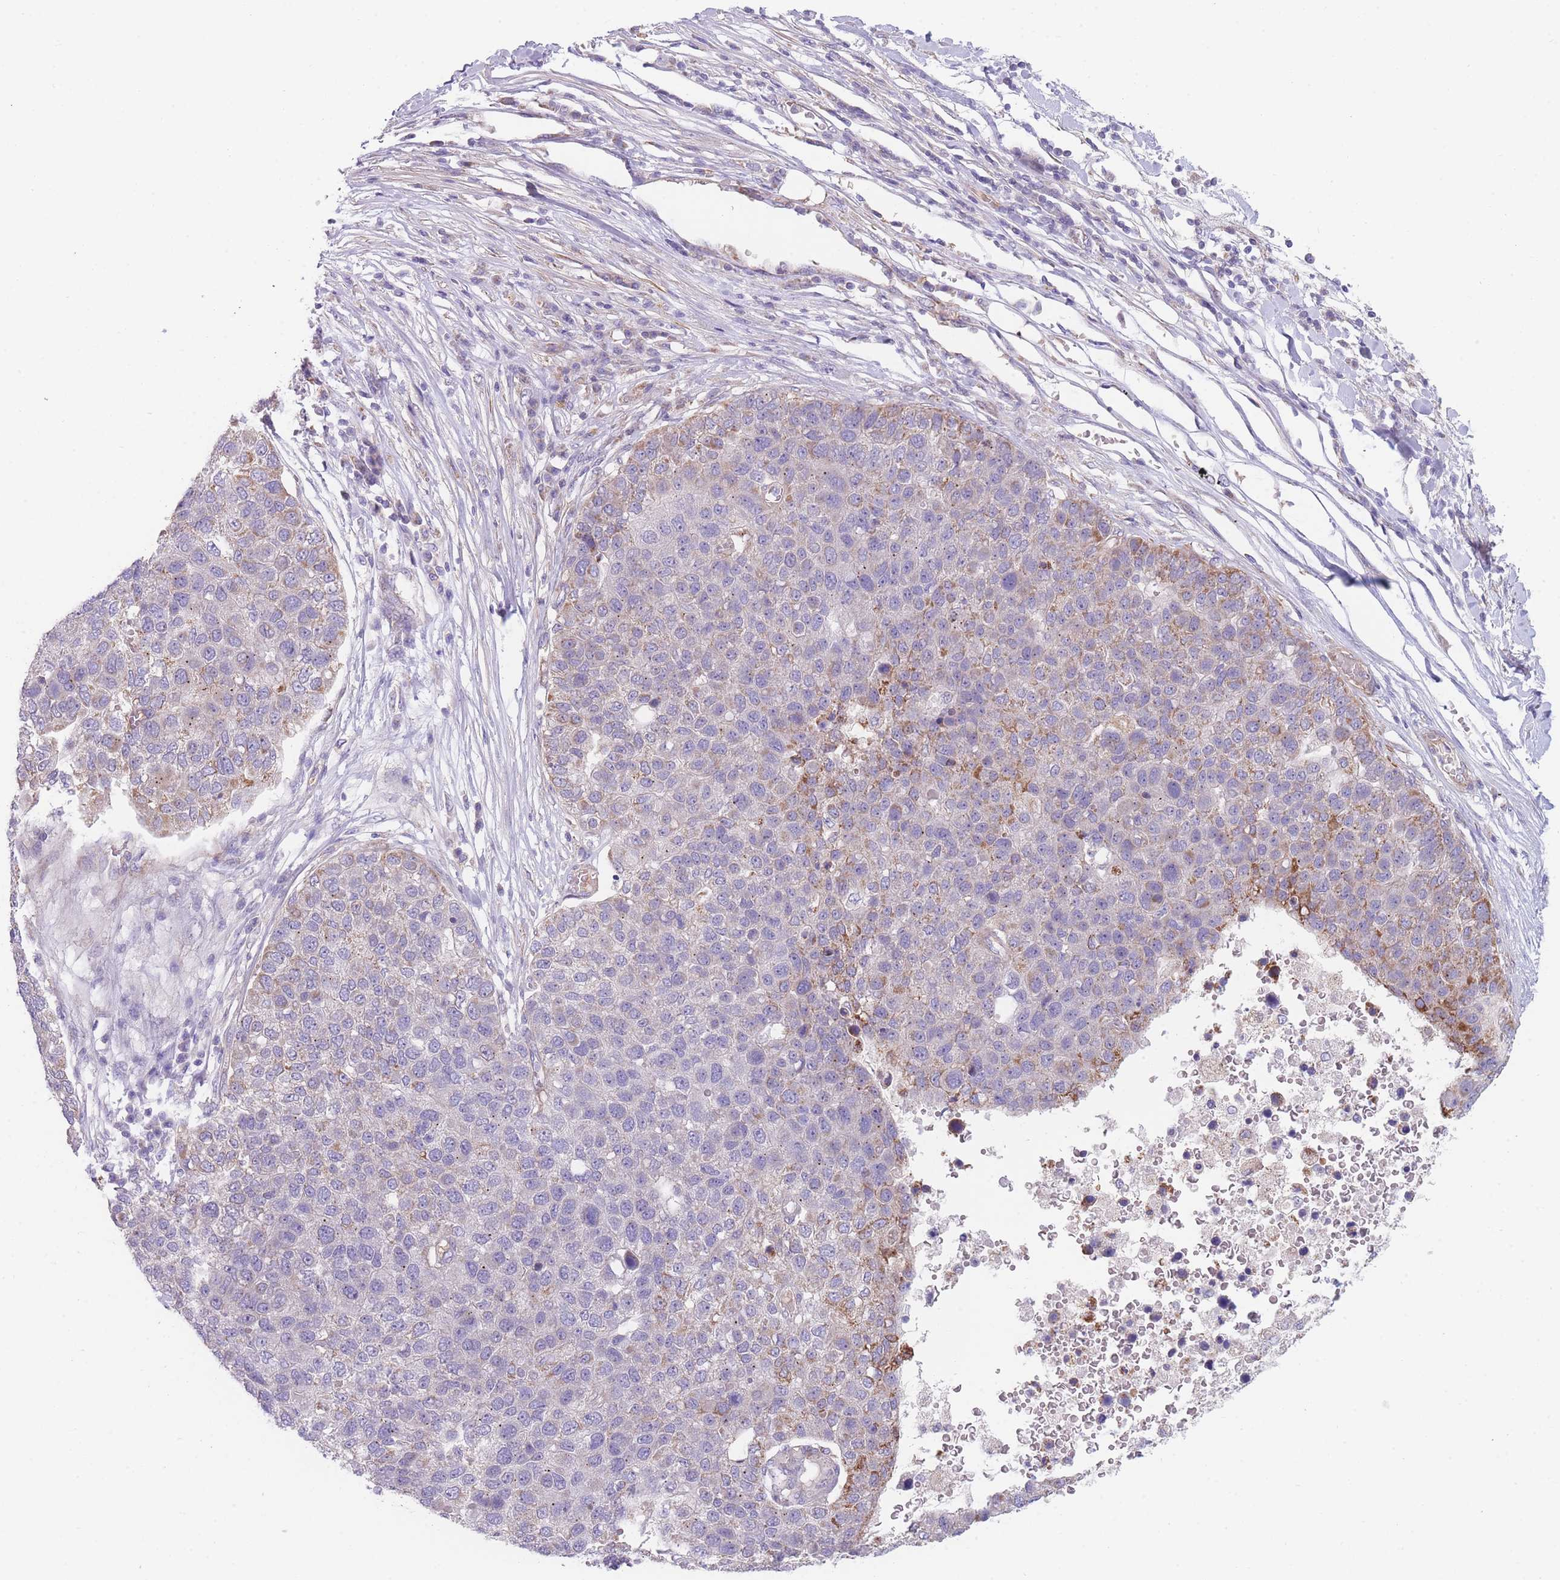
{"staining": {"intensity": "negative", "quantity": "none", "location": "none"}, "tissue": "pancreatic cancer", "cell_type": "Tumor cells", "image_type": "cancer", "snomed": [{"axis": "morphology", "description": "Adenocarcinoma, NOS"}, {"axis": "topography", "description": "Pancreas"}], "caption": "The photomicrograph exhibits no staining of tumor cells in pancreatic adenocarcinoma.", "gene": "SMPD4", "patient": {"sex": "female", "age": 61}}